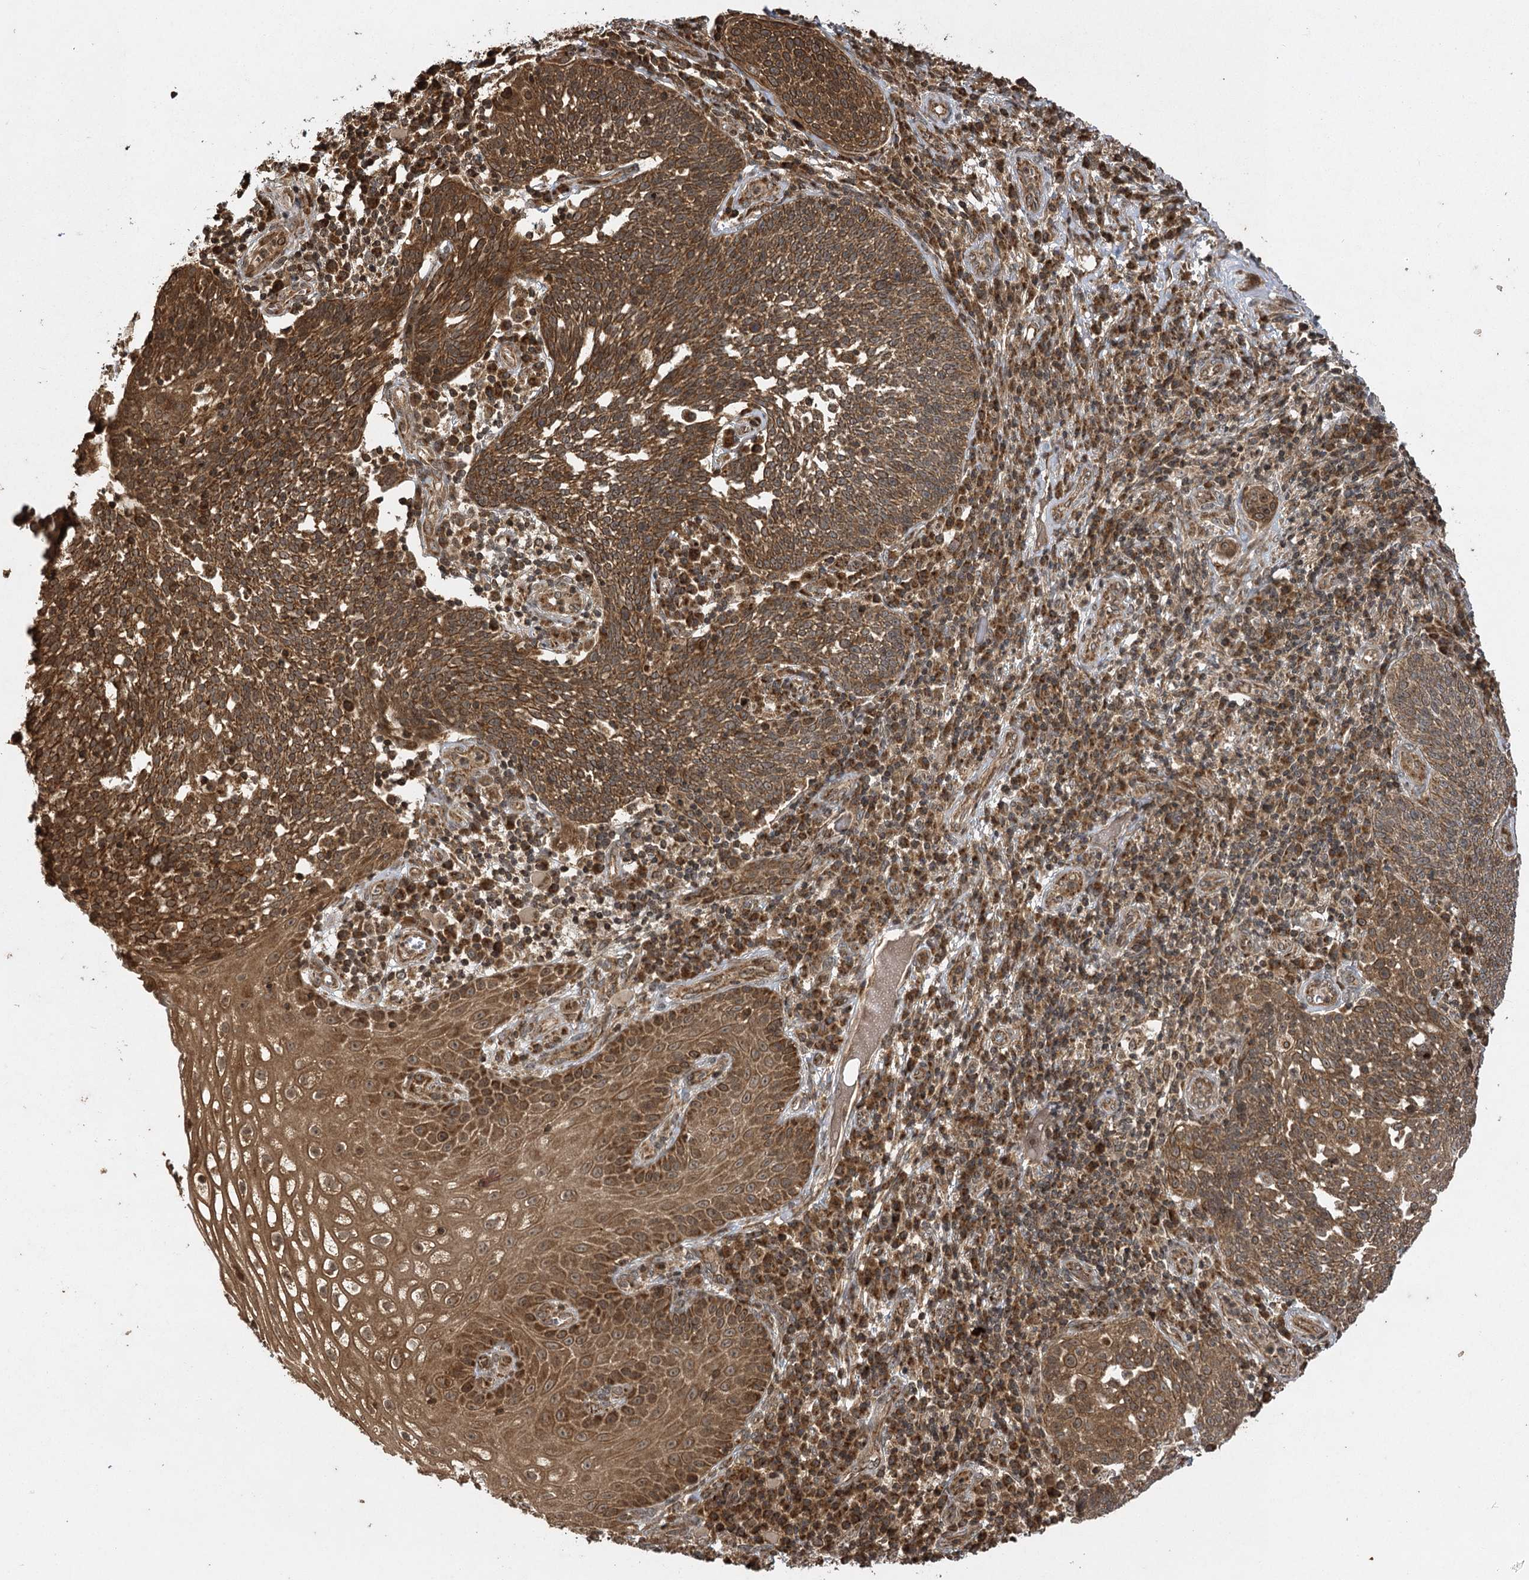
{"staining": {"intensity": "strong", "quantity": ">75%", "location": "cytoplasmic/membranous"}, "tissue": "cervical cancer", "cell_type": "Tumor cells", "image_type": "cancer", "snomed": [{"axis": "morphology", "description": "Squamous cell carcinoma, NOS"}, {"axis": "topography", "description": "Cervix"}], "caption": "Cervical squamous cell carcinoma stained with IHC displays strong cytoplasmic/membranous positivity in about >75% of tumor cells.", "gene": "IL11RA", "patient": {"sex": "female", "age": 34}}